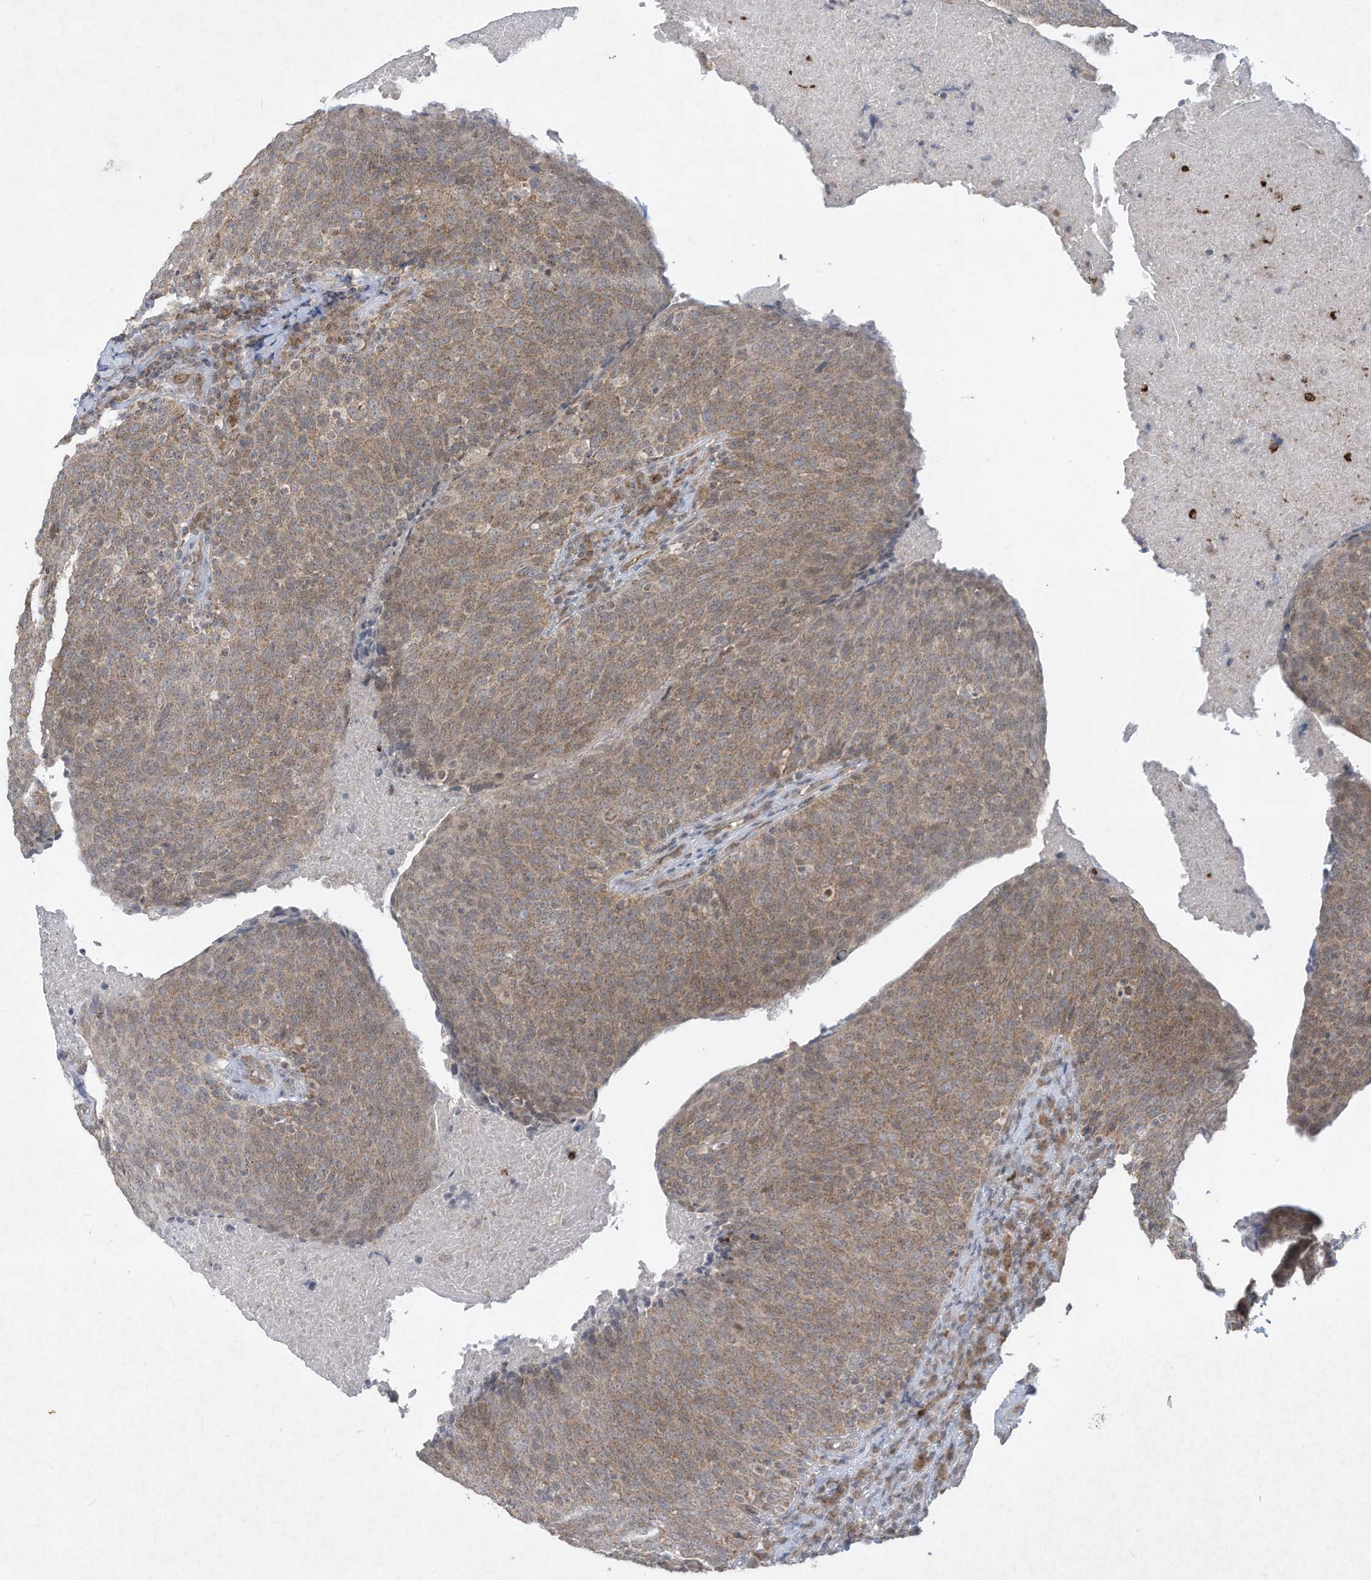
{"staining": {"intensity": "moderate", "quantity": ">75%", "location": "cytoplasmic/membranous"}, "tissue": "head and neck cancer", "cell_type": "Tumor cells", "image_type": "cancer", "snomed": [{"axis": "morphology", "description": "Squamous cell carcinoma, NOS"}, {"axis": "morphology", "description": "Squamous cell carcinoma, metastatic, NOS"}, {"axis": "topography", "description": "Lymph node"}, {"axis": "topography", "description": "Head-Neck"}], "caption": "Squamous cell carcinoma (head and neck) was stained to show a protein in brown. There is medium levels of moderate cytoplasmic/membranous expression in about >75% of tumor cells.", "gene": "CHRNA4", "patient": {"sex": "male", "age": 62}}